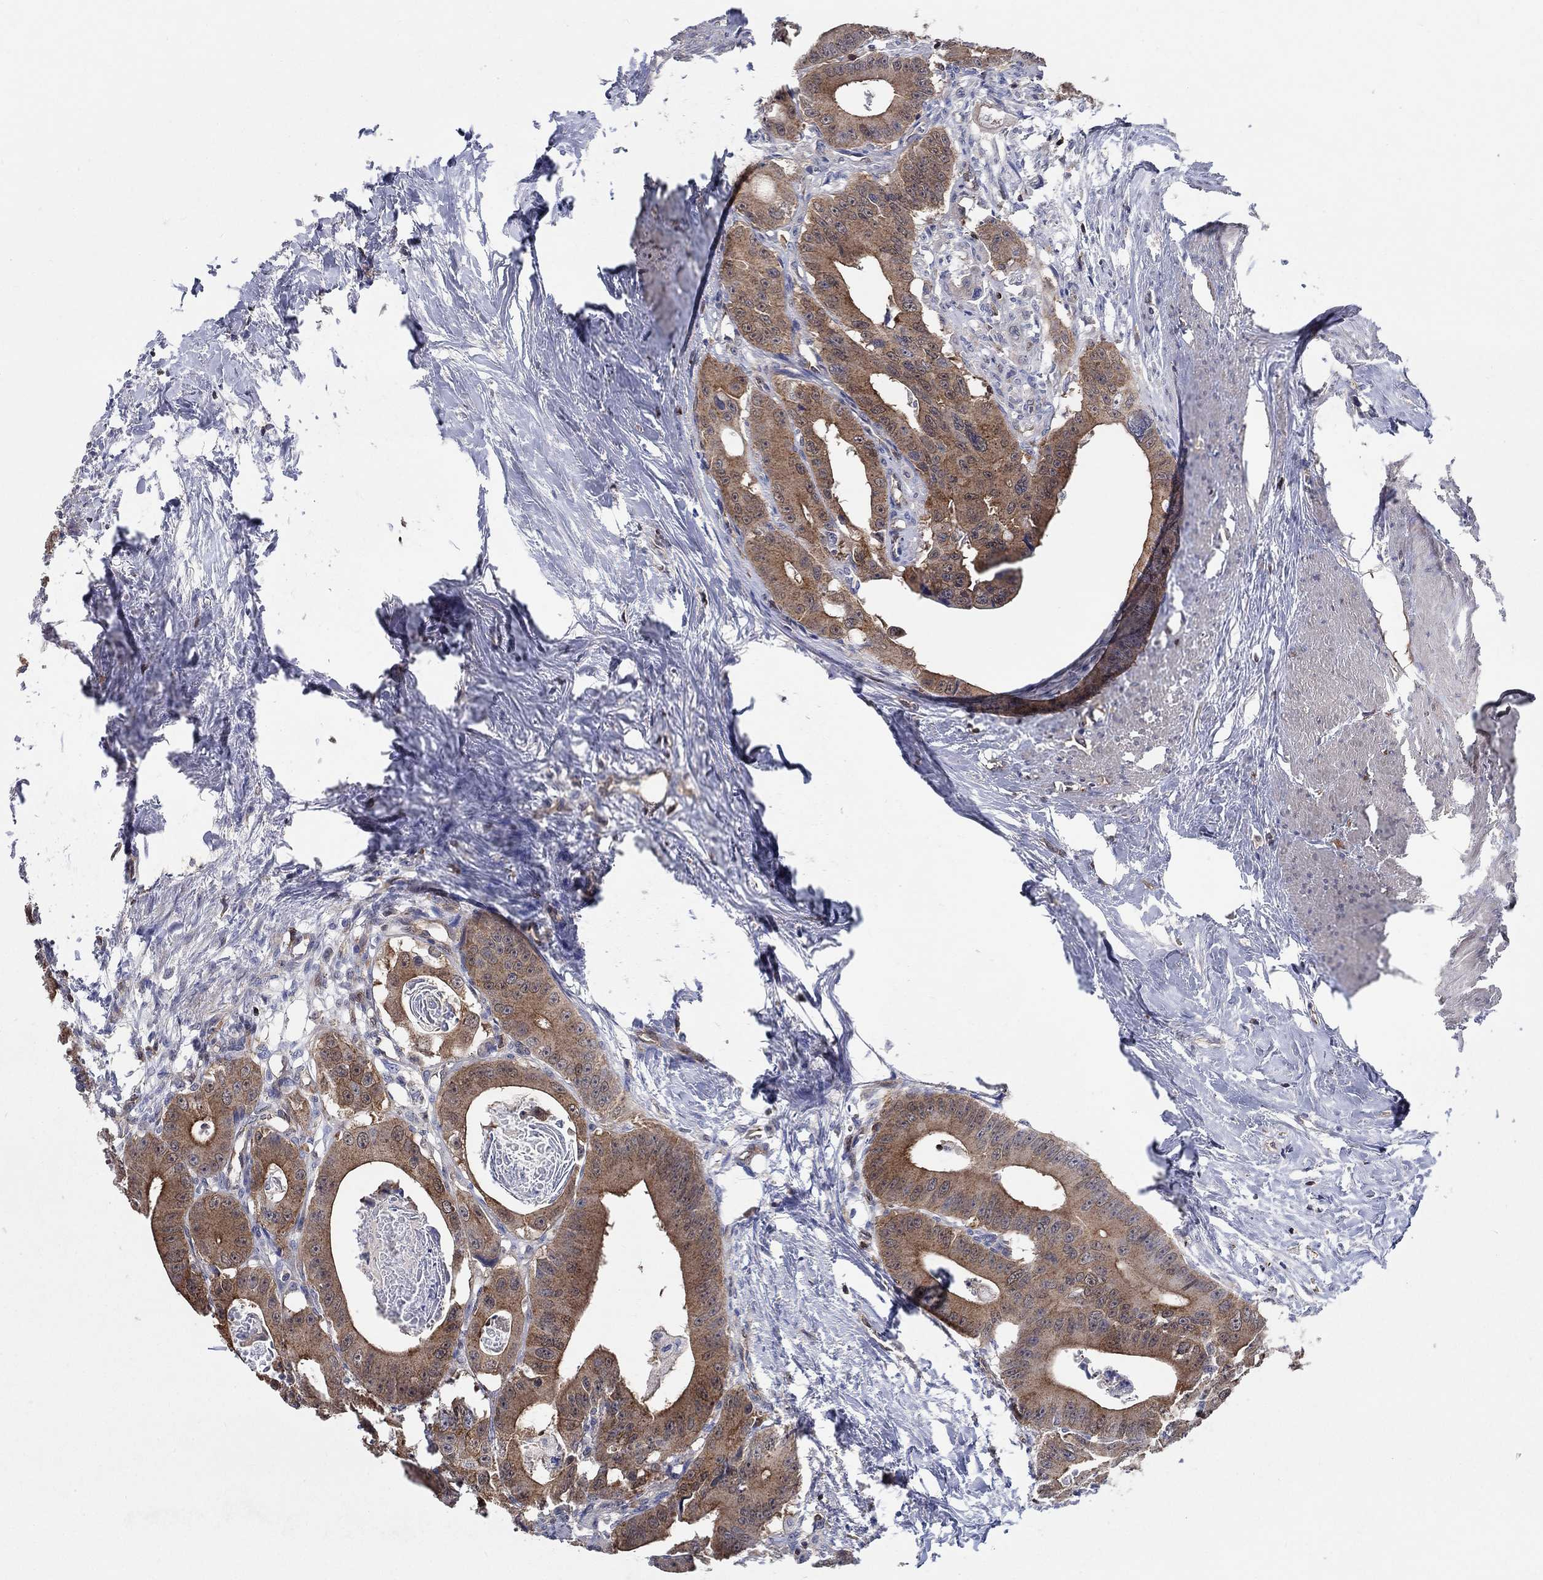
{"staining": {"intensity": "moderate", "quantity": ">75%", "location": "cytoplasmic/membranous"}, "tissue": "colorectal cancer", "cell_type": "Tumor cells", "image_type": "cancer", "snomed": [{"axis": "morphology", "description": "Adenocarcinoma, NOS"}, {"axis": "topography", "description": "Rectum"}], "caption": "This micrograph displays immunohistochemistry staining of colorectal cancer (adenocarcinoma), with medium moderate cytoplasmic/membranous expression in approximately >75% of tumor cells.", "gene": "AGFG2", "patient": {"sex": "male", "age": 64}}